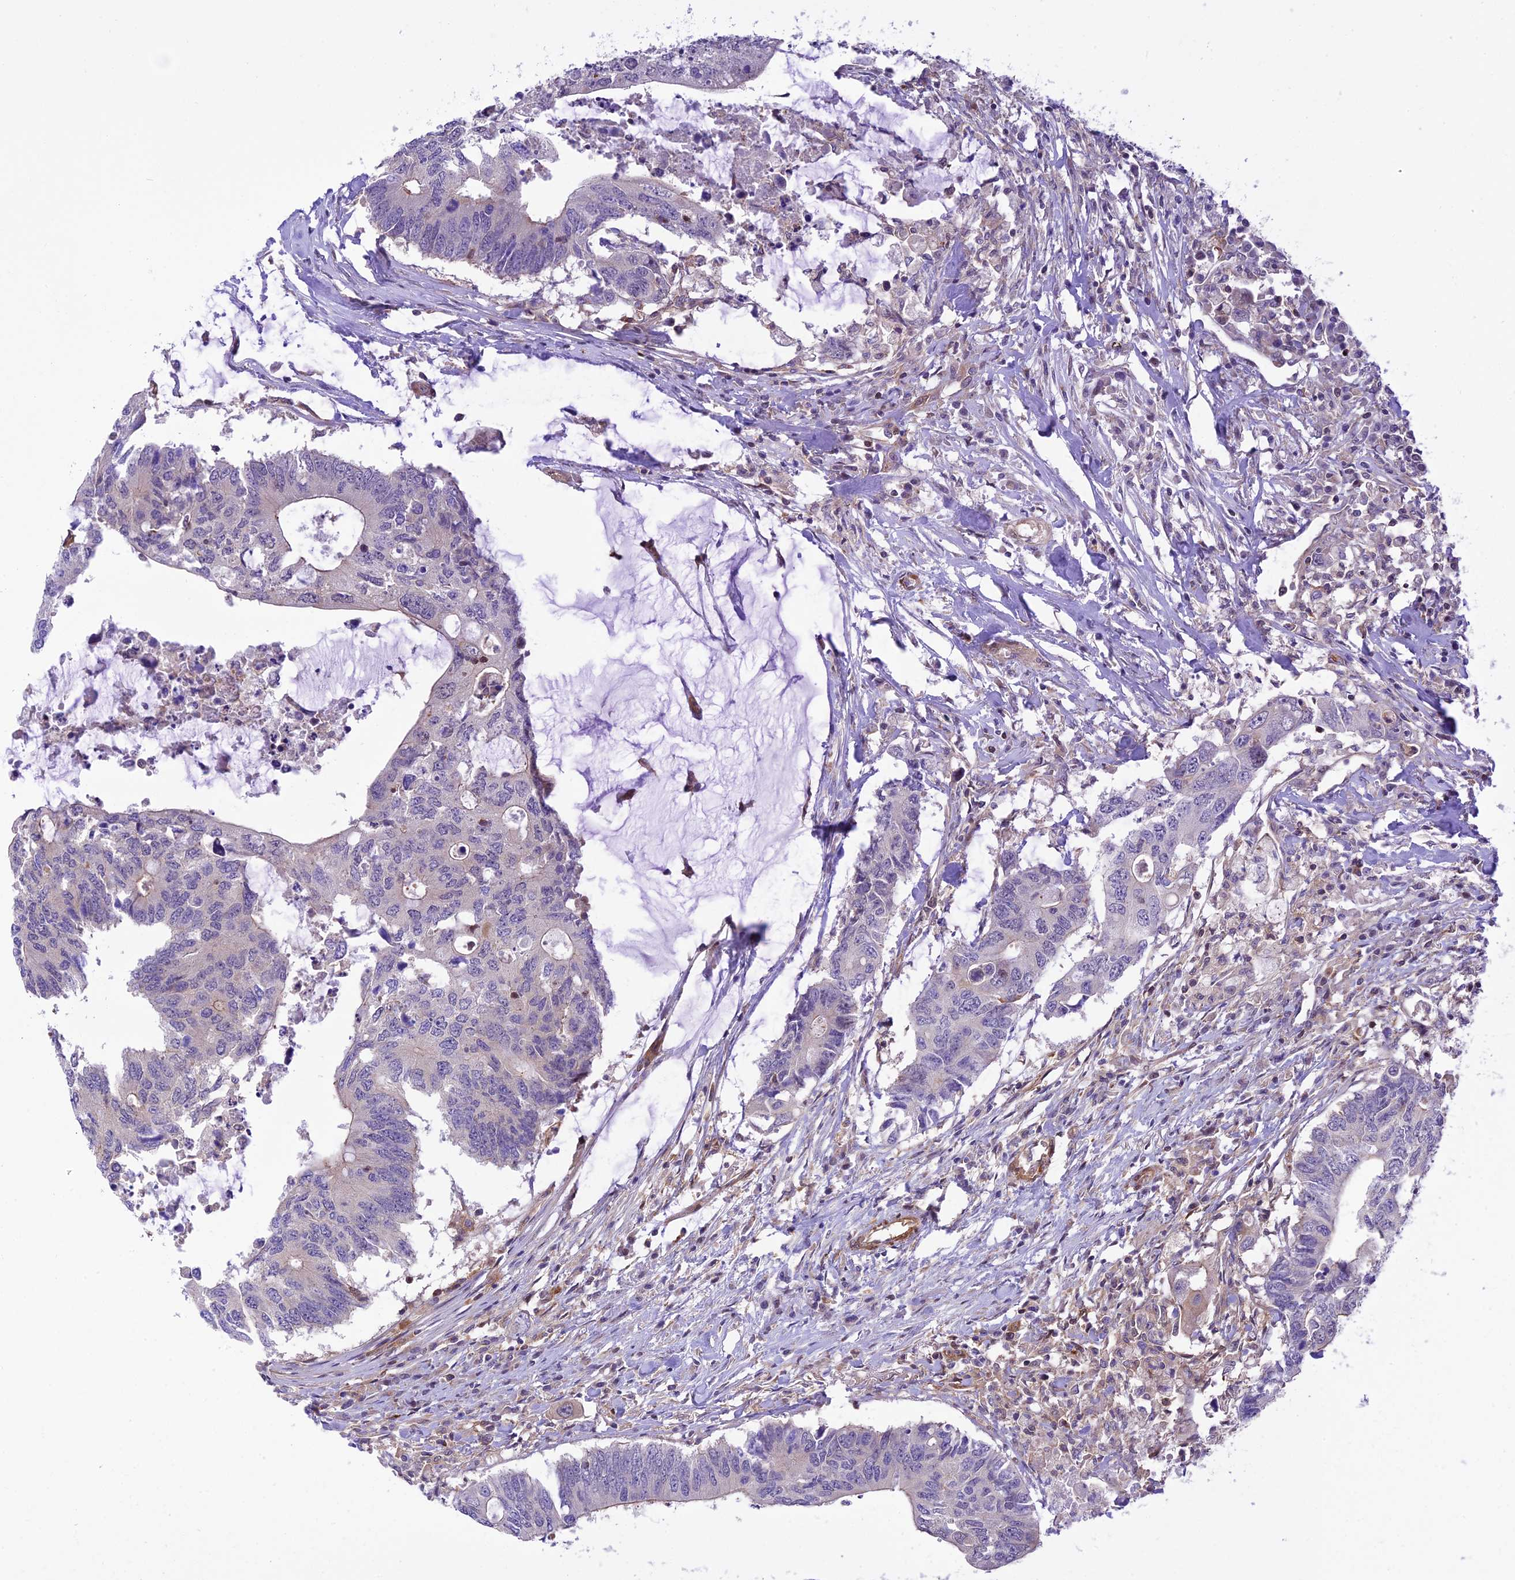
{"staining": {"intensity": "negative", "quantity": "none", "location": "none"}, "tissue": "colorectal cancer", "cell_type": "Tumor cells", "image_type": "cancer", "snomed": [{"axis": "morphology", "description": "Adenocarcinoma, NOS"}, {"axis": "topography", "description": "Colon"}], "caption": "A photomicrograph of colorectal cancer (adenocarcinoma) stained for a protein shows no brown staining in tumor cells. (Immunohistochemistry, brightfield microscopy, high magnification).", "gene": "EVI5L", "patient": {"sex": "male", "age": 71}}